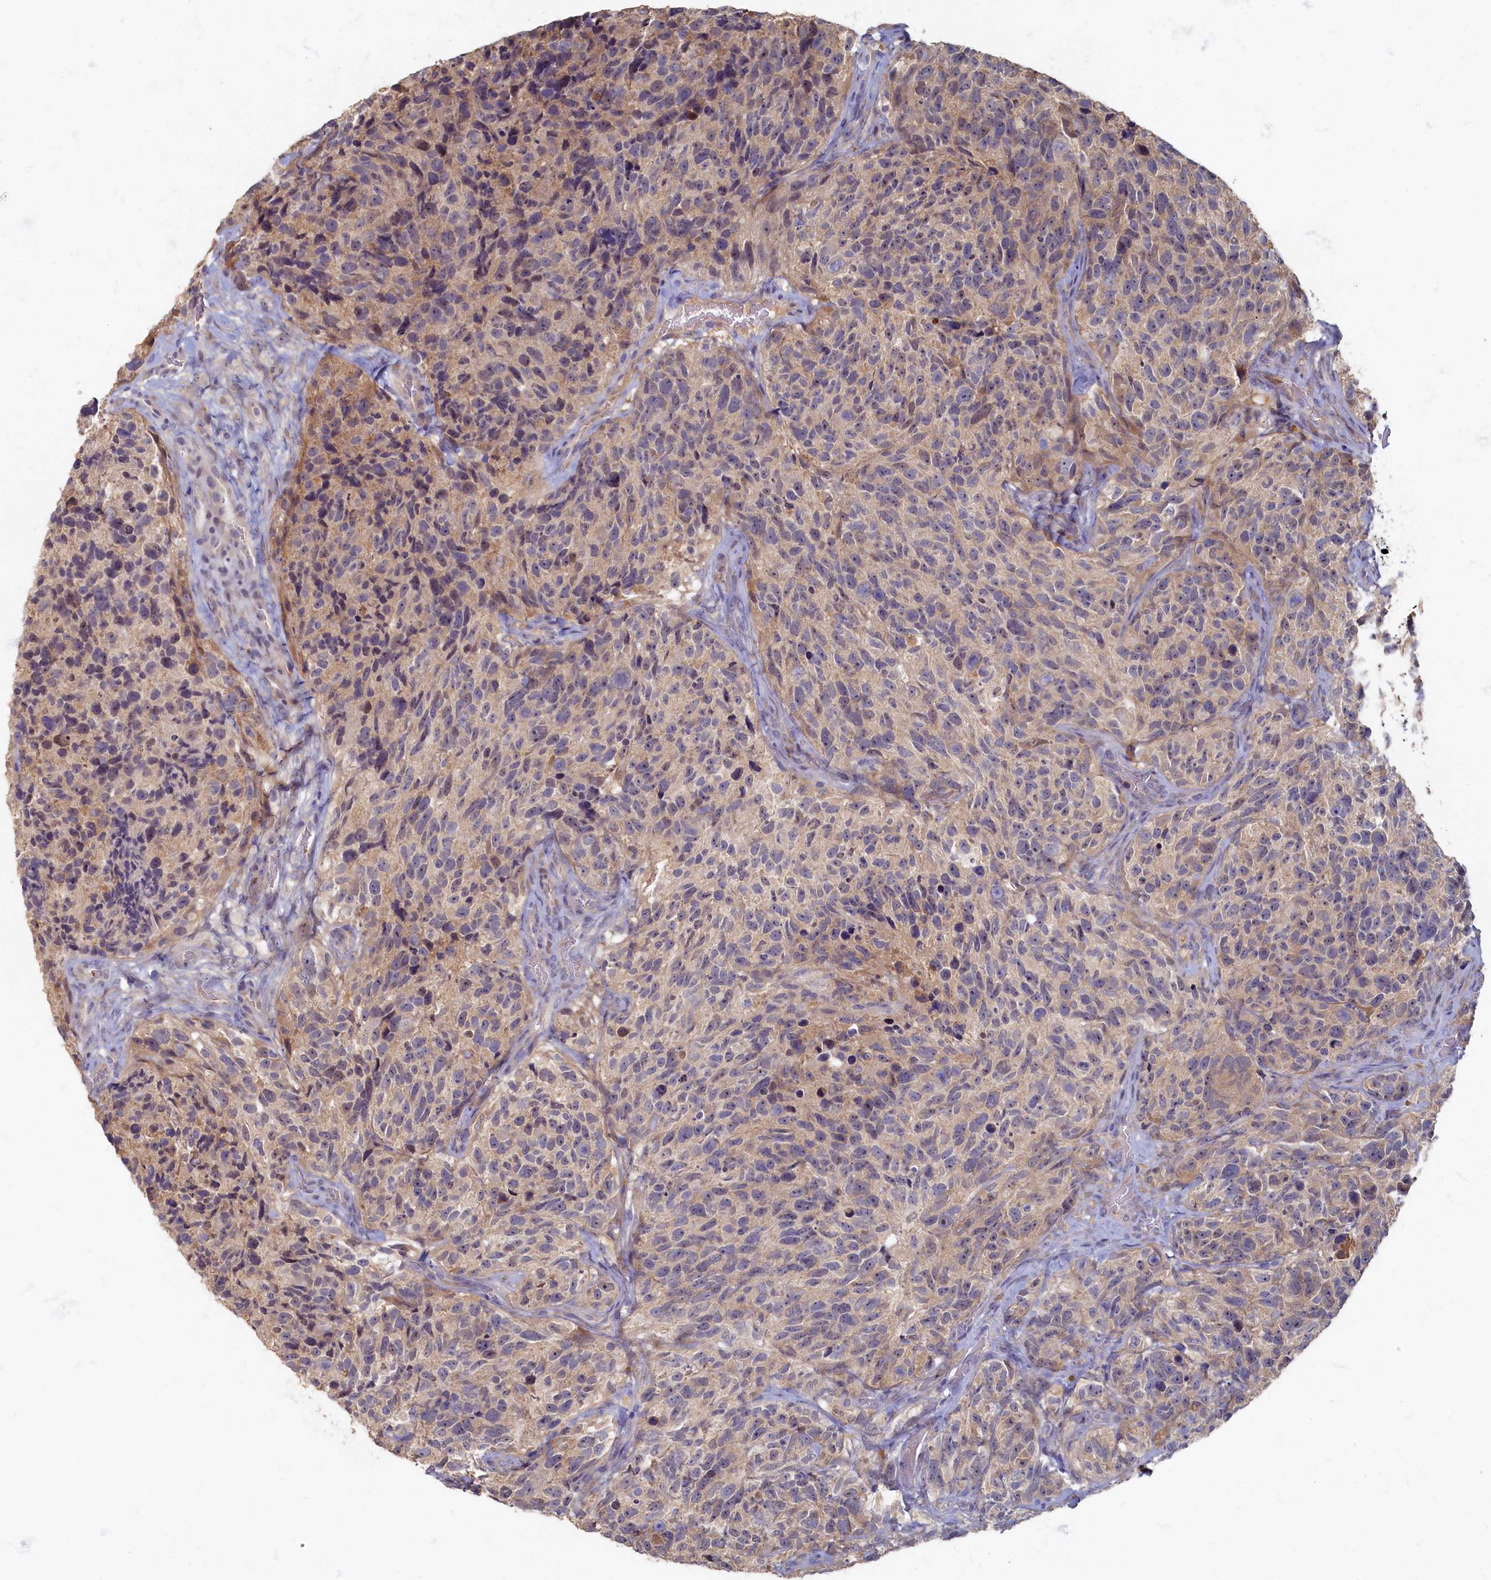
{"staining": {"intensity": "weak", "quantity": "25%-75%", "location": "cytoplasmic/membranous"}, "tissue": "glioma", "cell_type": "Tumor cells", "image_type": "cancer", "snomed": [{"axis": "morphology", "description": "Glioma, malignant, High grade"}, {"axis": "topography", "description": "Brain"}], "caption": "Immunohistochemistry (IHC) photomicrograph of neoplastic tissue: human malignant glioma (high-grade) stained using IHC demonstrates low levels of weak protein expression localized specifically in the cytoplasmic/membranous of tumor cells, appearing as a cytoplasmic/membranous brown color.", "gene": "HUNK", "patient": {"sex": "male", "age": 69}}